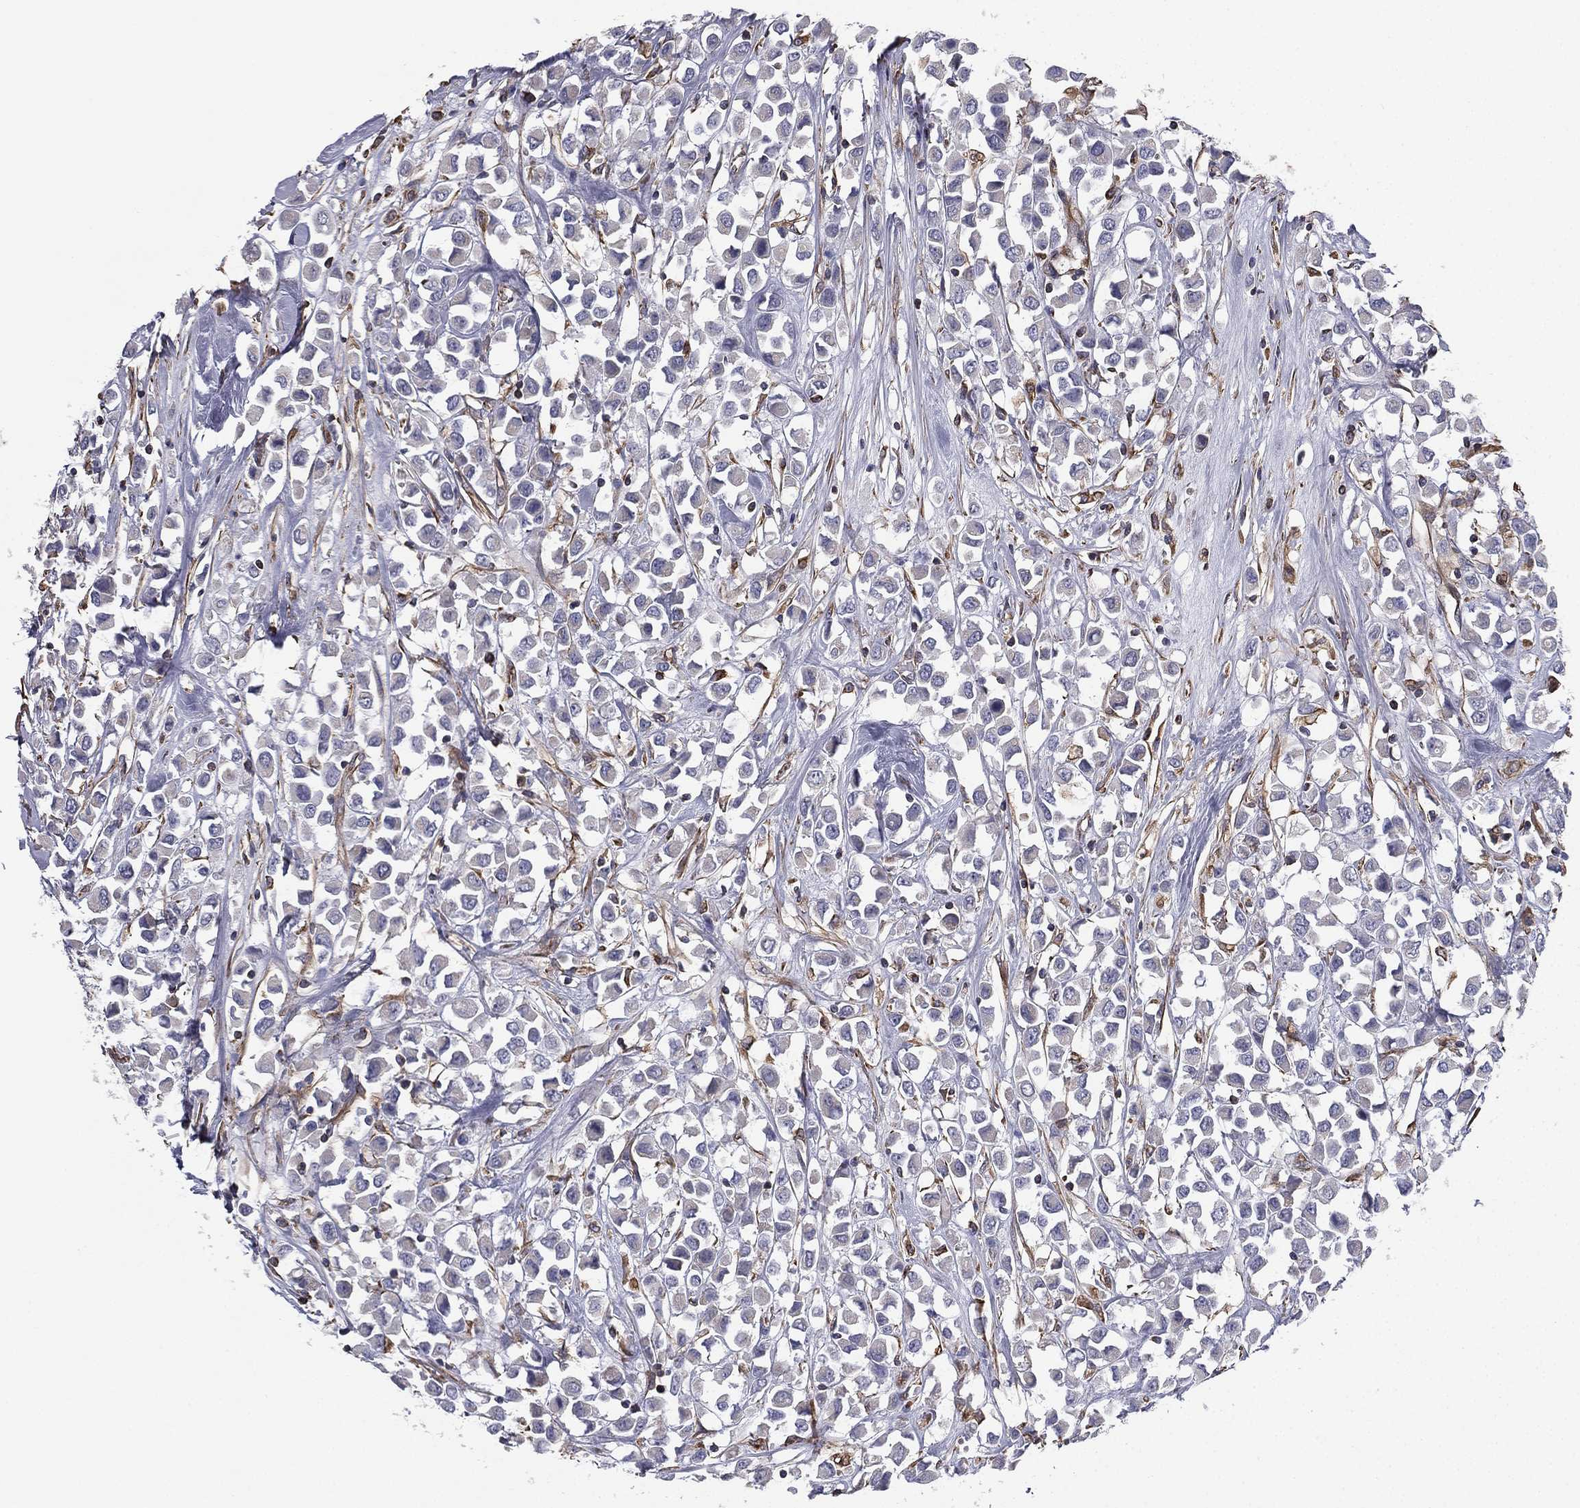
{"staining": {"intensity": "negative", "quantity": "none", "location": "none"}, "tissue": "breast cancer", "cell_type": "Tumor cells", "image_type": "cancer", "snomed": [{"axis": "morphology", "description": "Duct carcinoma"}, {"axis": "topography", "description": "Breast"}], "caption": "Immunohistochemical staining of breast invasive ductal carcinoma reveals no significant positivity in tumor cells. (IHC, brightfield microscopy, high magnification).", "gene": "SCUBE1", "patient": {"sex": "female", "age": 61}}